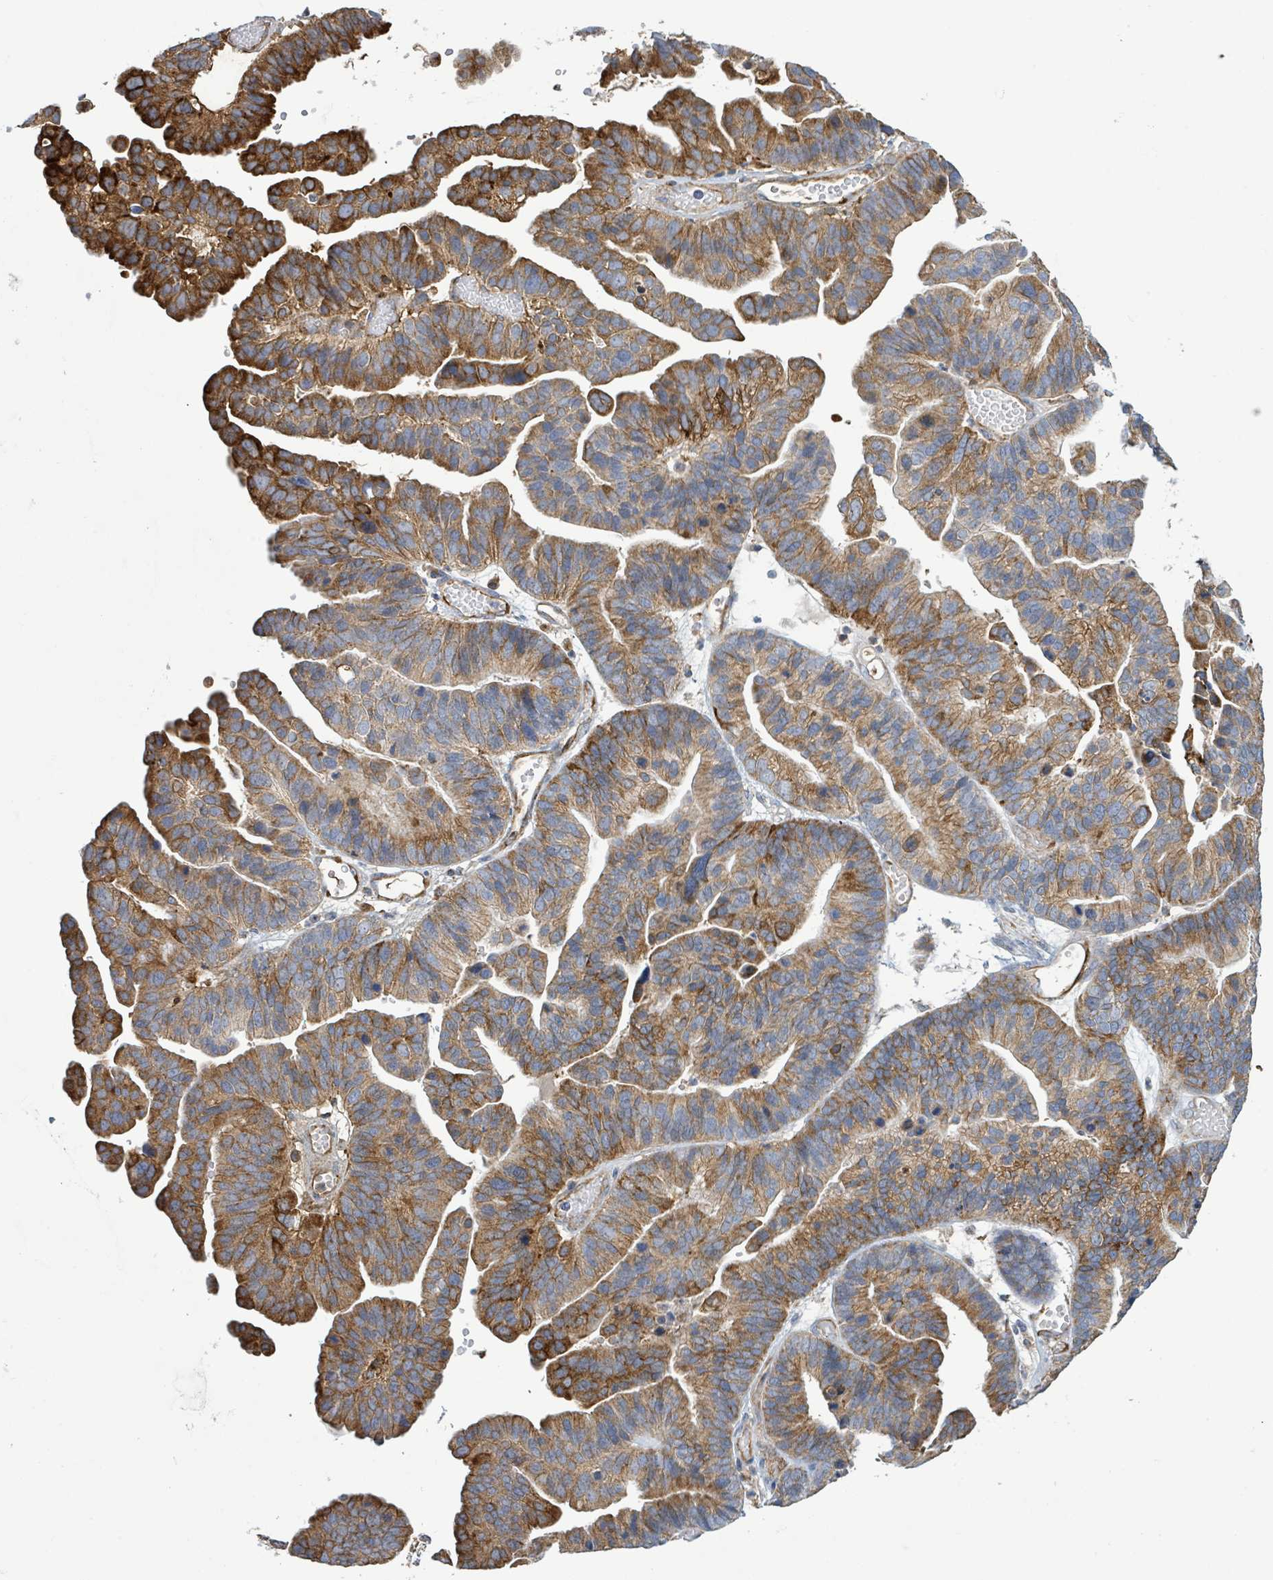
{"staining": {"intensity": "strong", "quantity": ">75%", "location": "cytoplasmic/membranous"}, "tissue": "ovarian cancer", "cell_type": "Tumor cells", "image_type": "cancer", "snomed": [{"axis": "morphology", "description": "Cystadenocarcinoma, serous, NOS"}, {"axis": "topography", "description": "Ovary"}], "caption": "A photomicrograph of human ovarian serous cystadenocarcinoma stained for a protein demonstrates strong cytoplasmic/membranous brown staining in tumor cells. (DAB (3,3'-diaminobenzidine) = brown stain, brightfield microscopy at high magnification).", "gene": "EGFL7", "patient": {"sex": "female", "age": 56}}